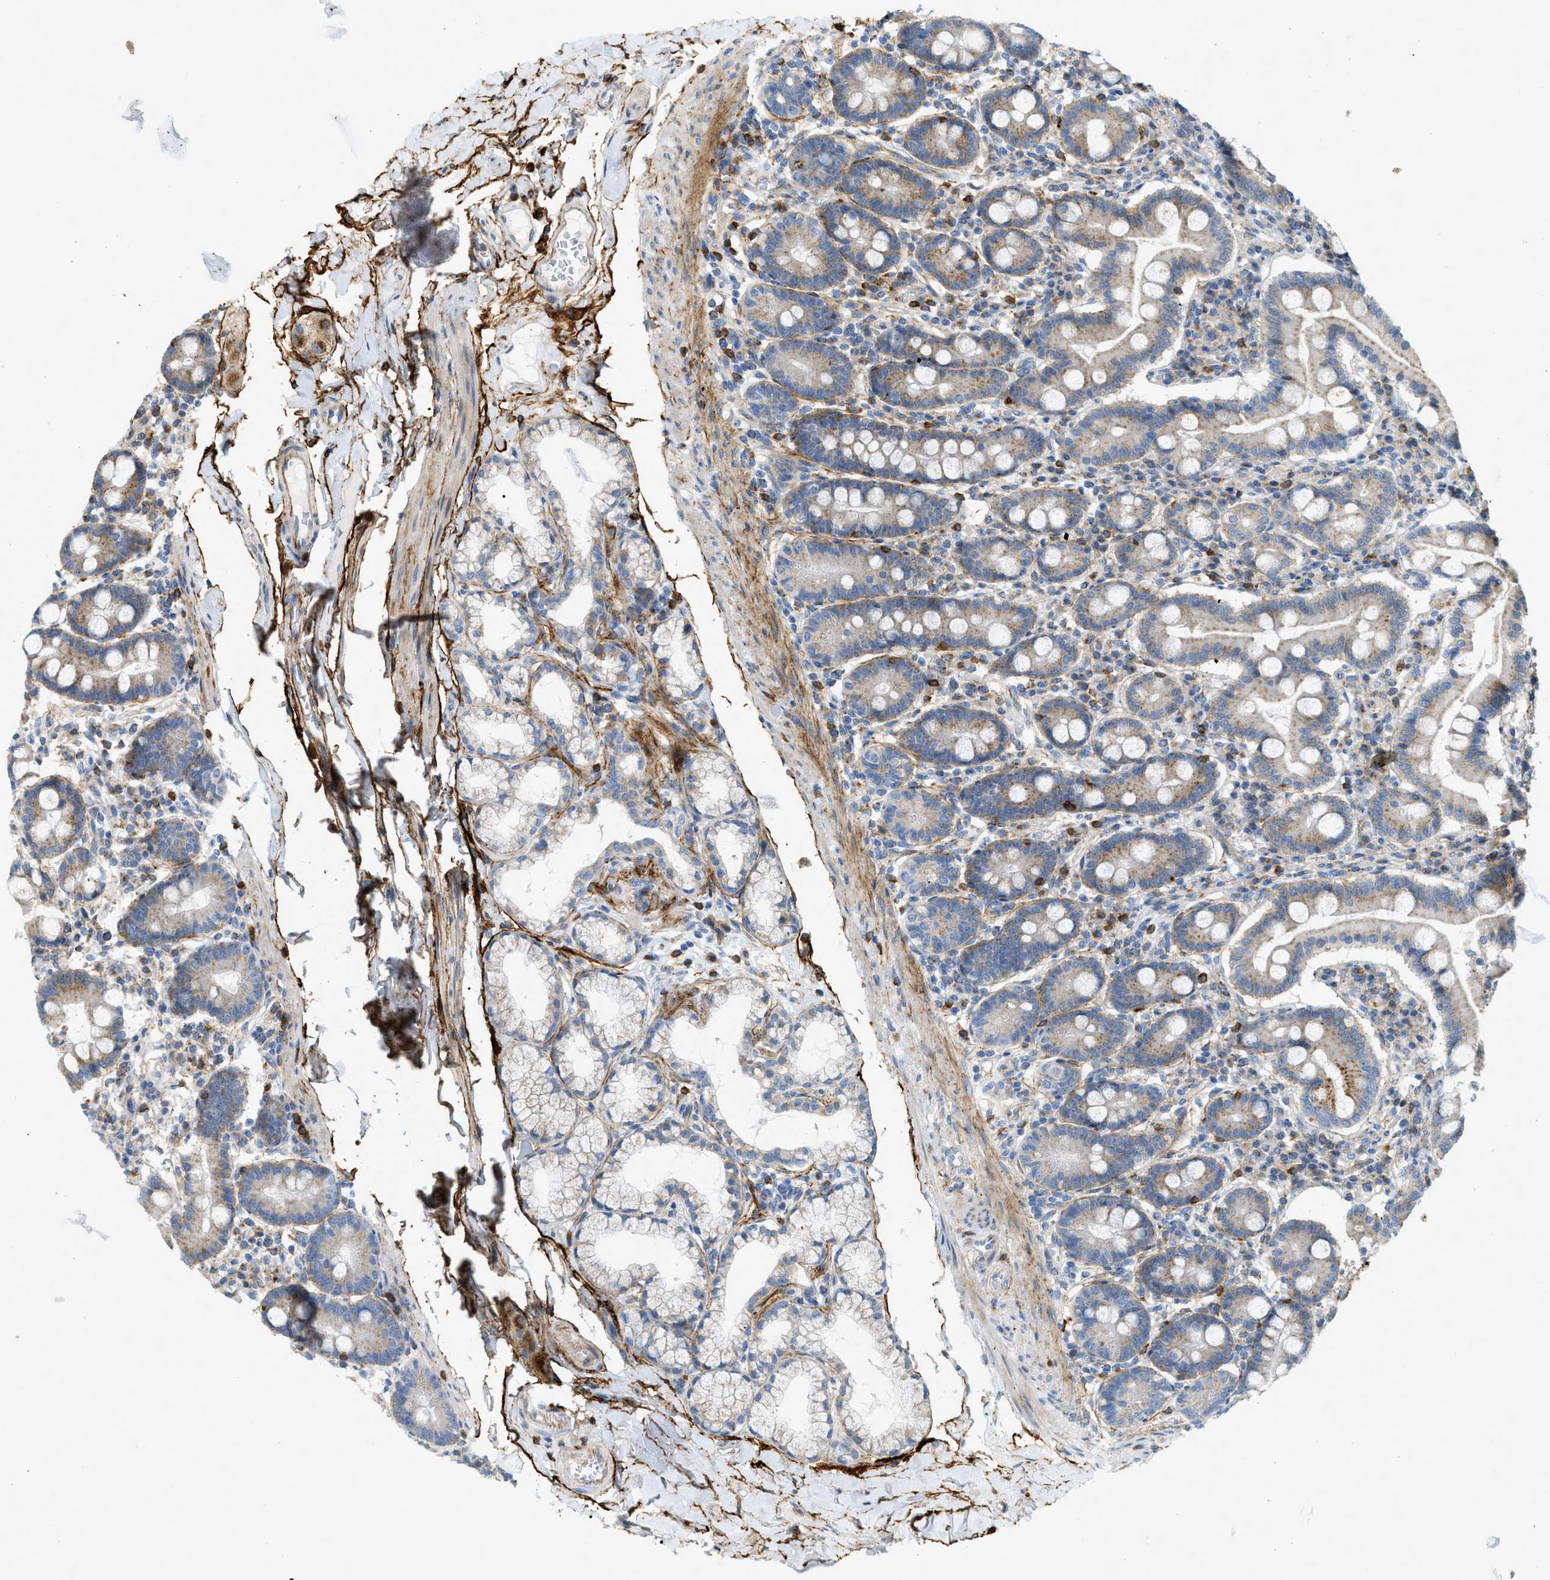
{"staining": {"intensity": "moderate", "quantity": ">75%", "location": "cytoplasmic/membranous"}, "tissue": "duodenum", "cell_type": "Glandular cells", "image_type": "normal", "snomed": [{"axis": "morphology", "description": "Normal tissue, NOS"}, {"axis": "topography", "description": "Duodenum"}], "caption": "Immunohistochemical staining of benign human duodenum displays moderate cytoplasmic/membranous protein staining in approximately >75% of glandular cells. (DAB (3,3'-diaminobenzidine) IHC with brightfield microscopy, high magnification).", "gene": "LMBRD1", "patient": {"sex": "male", "age": 50}}